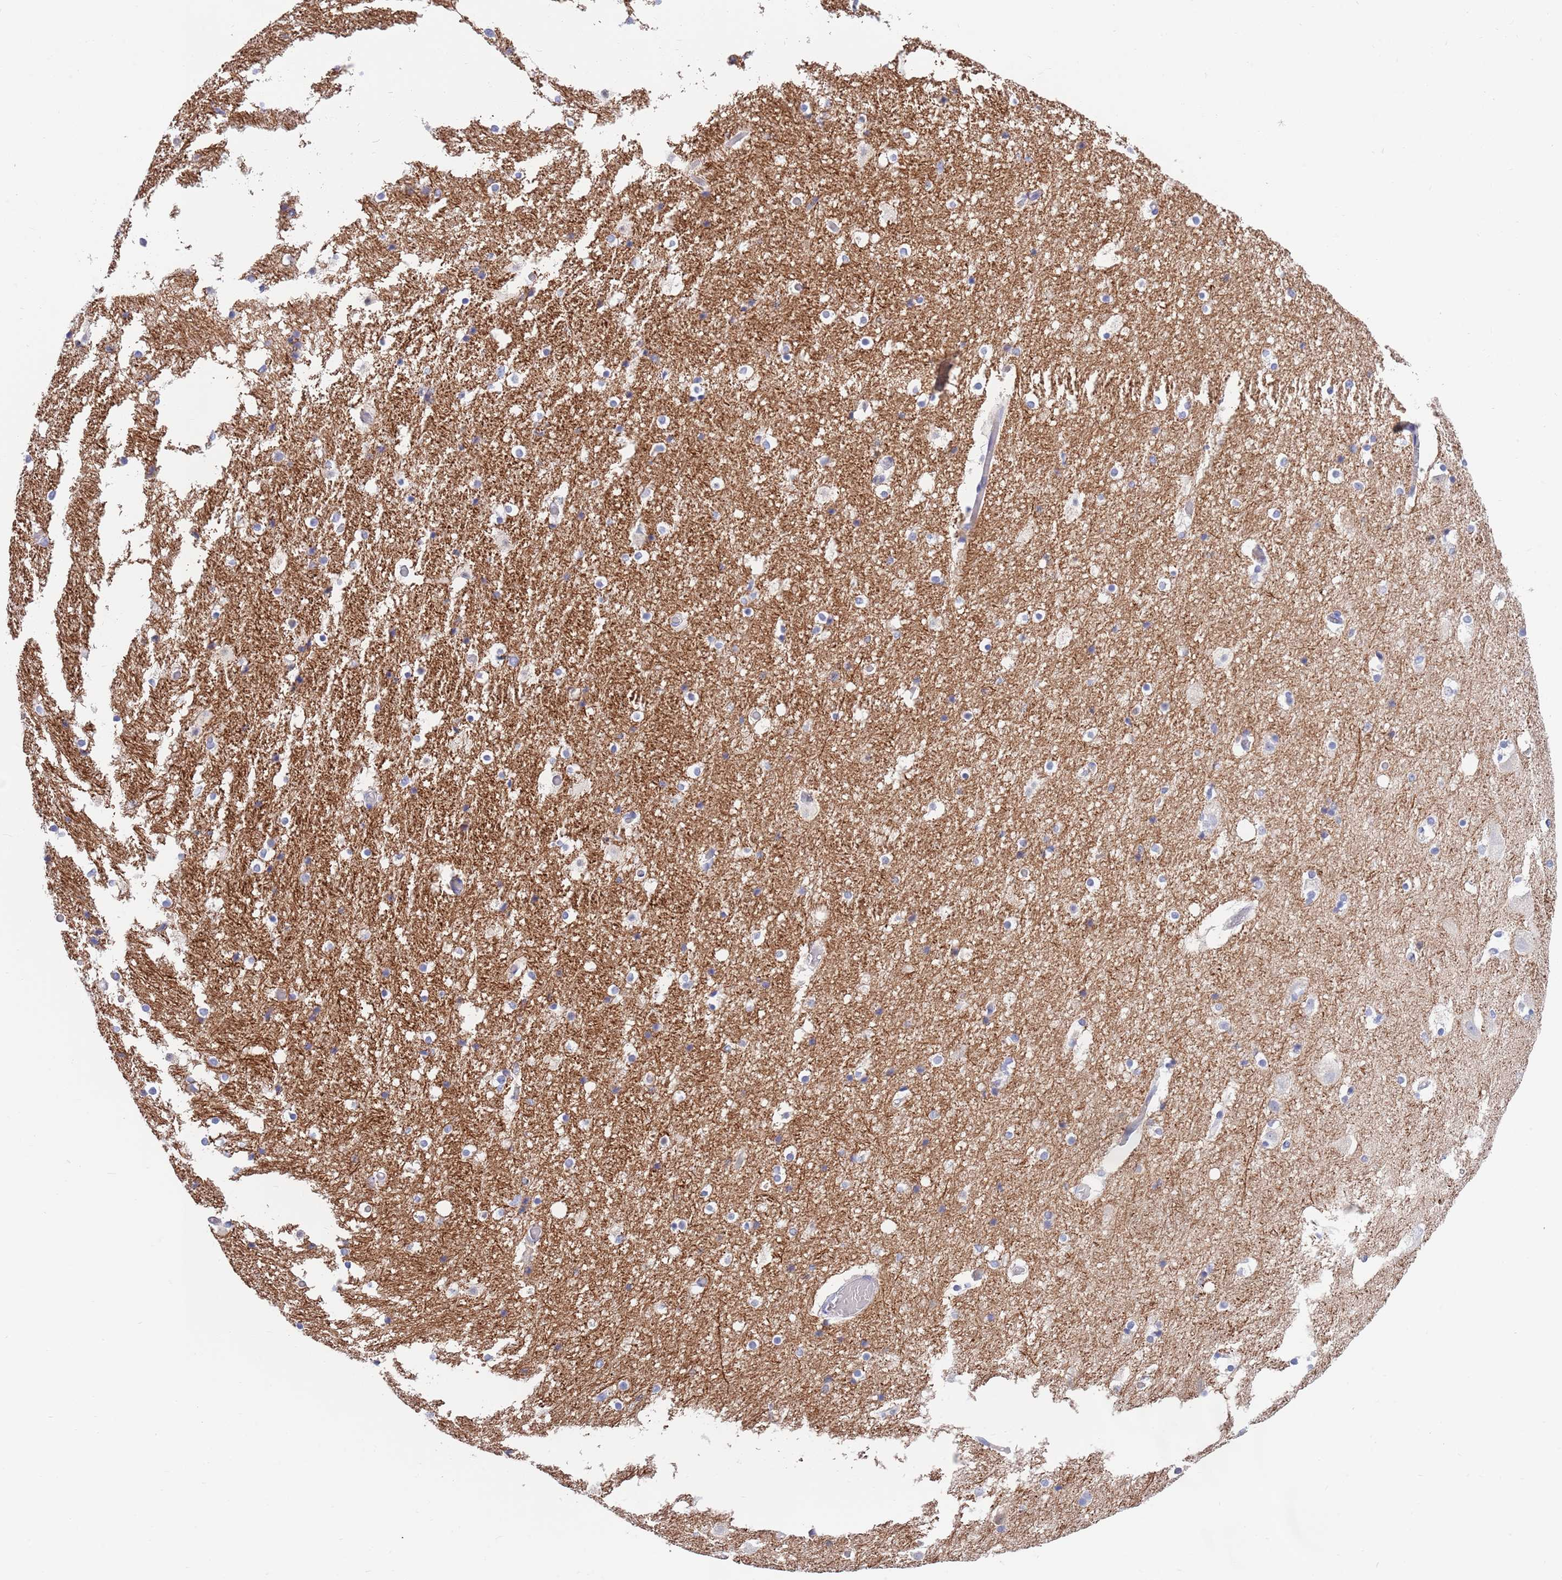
{"staining": {"intensity": "negative", "quantity": "none", "location": "none"}, "tissue": "hippocampus", "cell_type": "Glial cells", "image_type": "normal", "snomed": [{"axis": "morphology", "description": "Normal tissue, NOS"}, {"axis": "topography", "description": "Hippocampus"}], "caption": "A photomicrograph of hippocampus stained for a protein demonstrates no brown staining in glial cells.", "gene": "EMC8", "patient": {"sex": "female", "age": 52}}